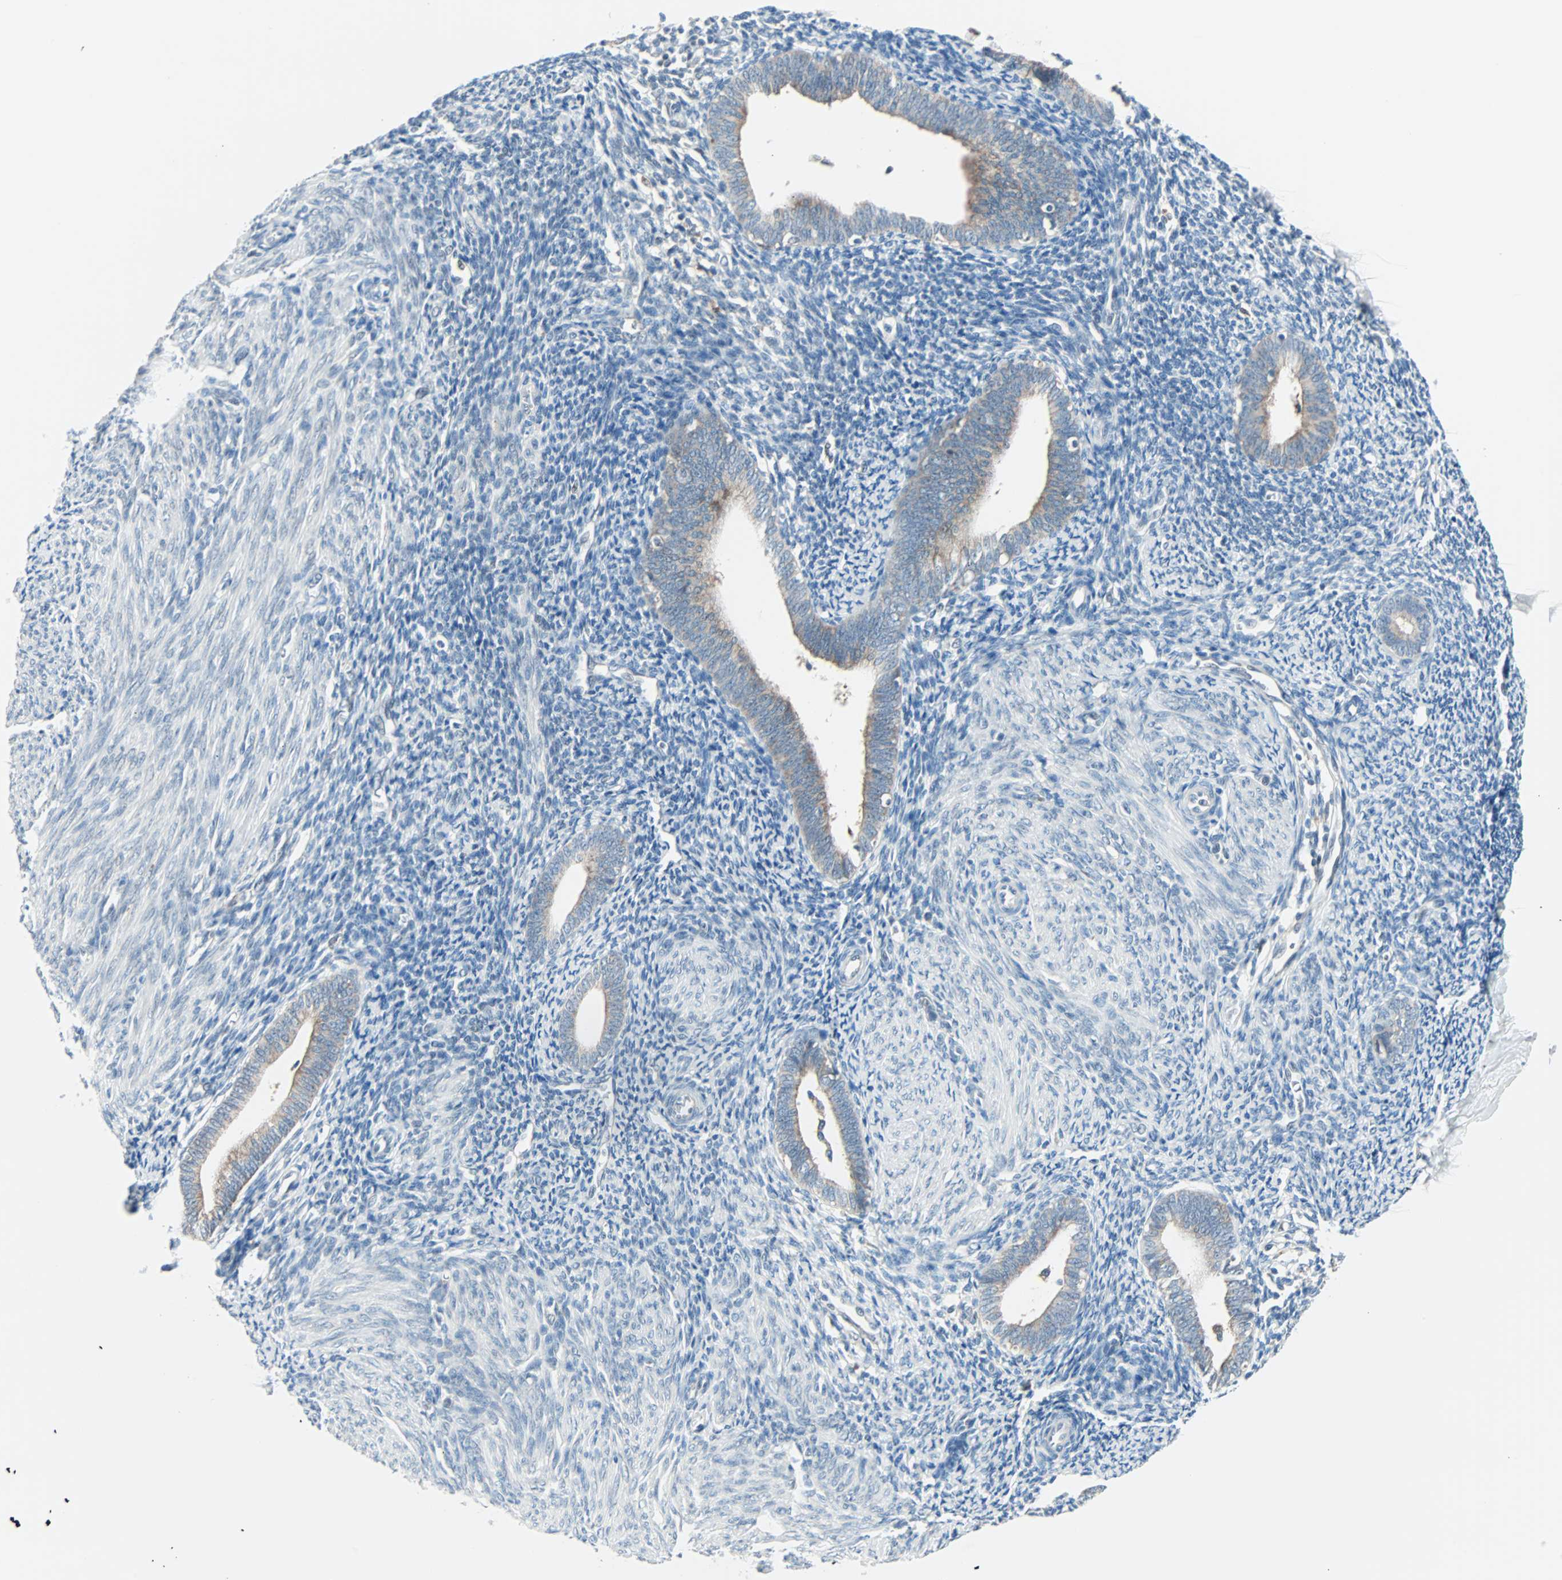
{"staining": {"intensity": "negative", "quantity": "none", "location": "none"}, "tissue": "endometrium", "cell_type": "Cells in endometrial stroma", "image_type": "normal", "snomed": [{"axis": "morphology", "description": "Normal tissue, NOS"}, {"axis": "topography", "description": "Smooth muscle"}, {"axis": "topography", "description": "Endometrium"}], "caption": "Cells in endometrial stroma show no significant expression in normal endometrium. (DAB immunohistochemistry (IHC), high magnification).", "gene": "SMIM8", "patient": {"sex": "female", "age": 57}}